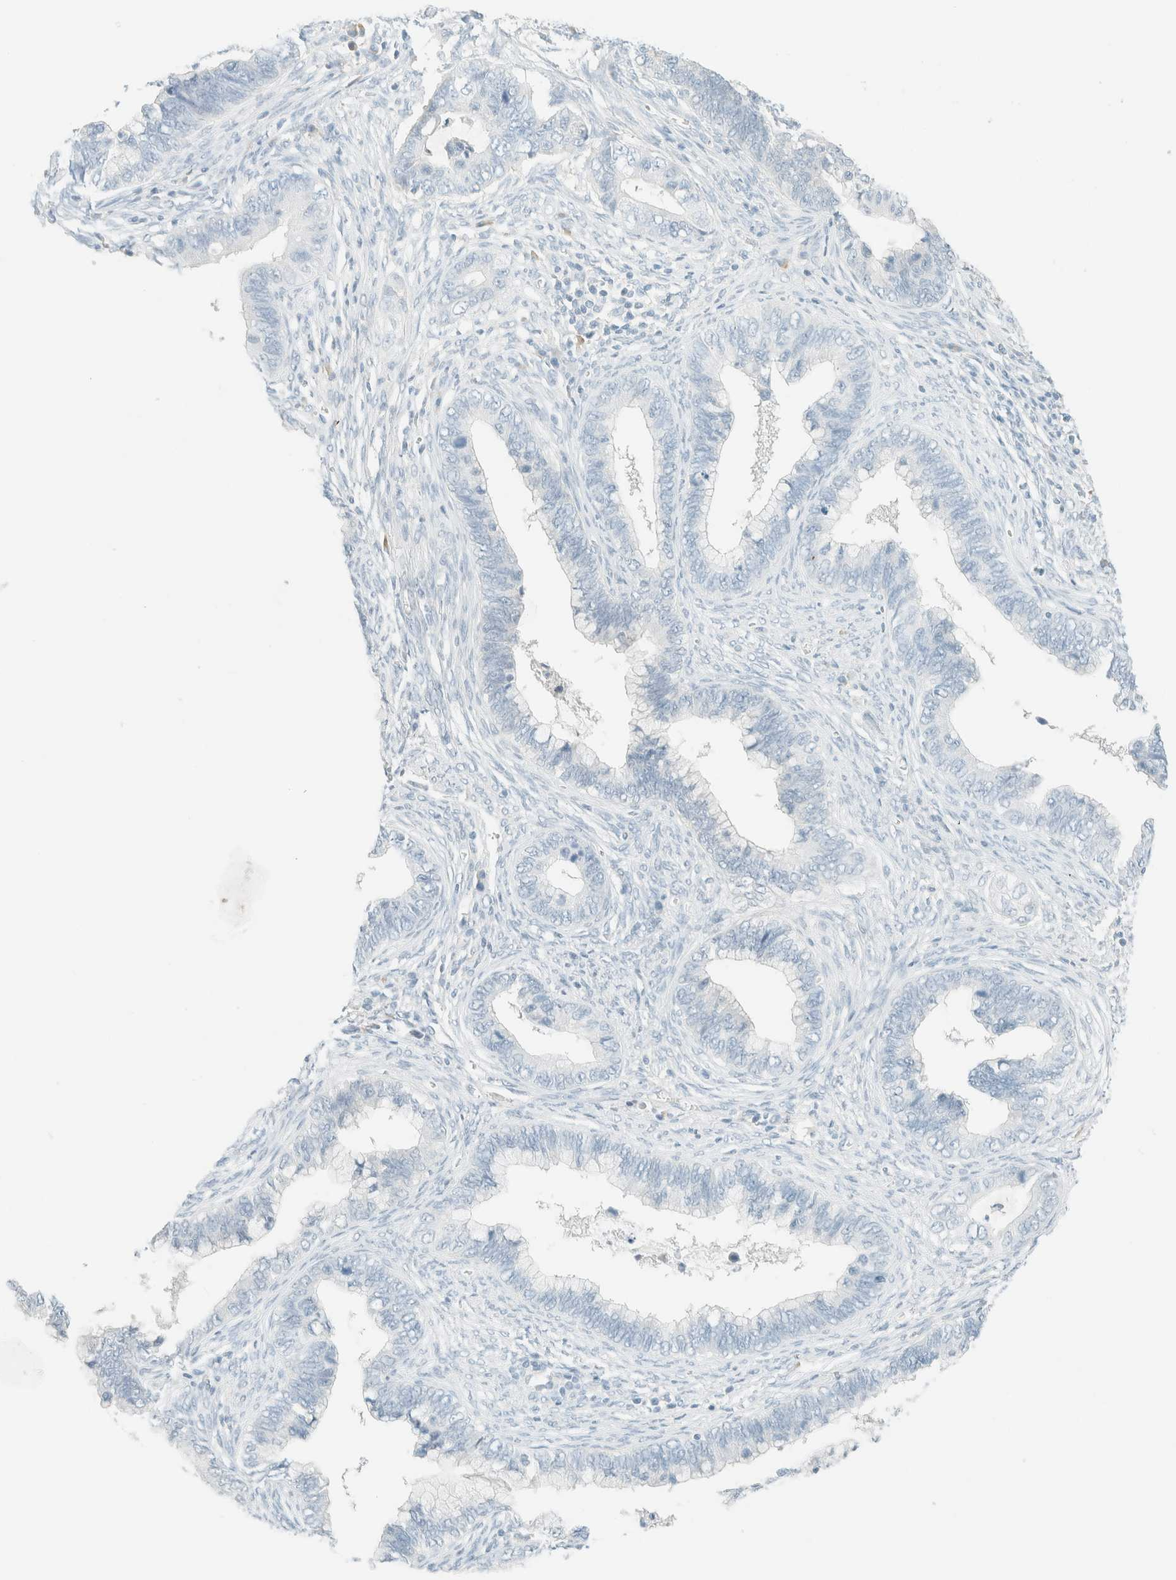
{"staining": {"intensity": "negative", "quantity": "none", "location": "none"}, "tissue": "cervical cancer", "cell_type": "Tumor cells", "image_type": "cancer", "snomed": [{"axis": "morphology", "description": "Adenocarcinoma, NOS"}, {"axis": "topography", "description": "Cervix"}], "caption": "This is an immunohistochemistry image of cervical cancer. There is no expression in tumor cells.", "gene": "GPA33", "patient": {"sex": "female", "age": 44}}